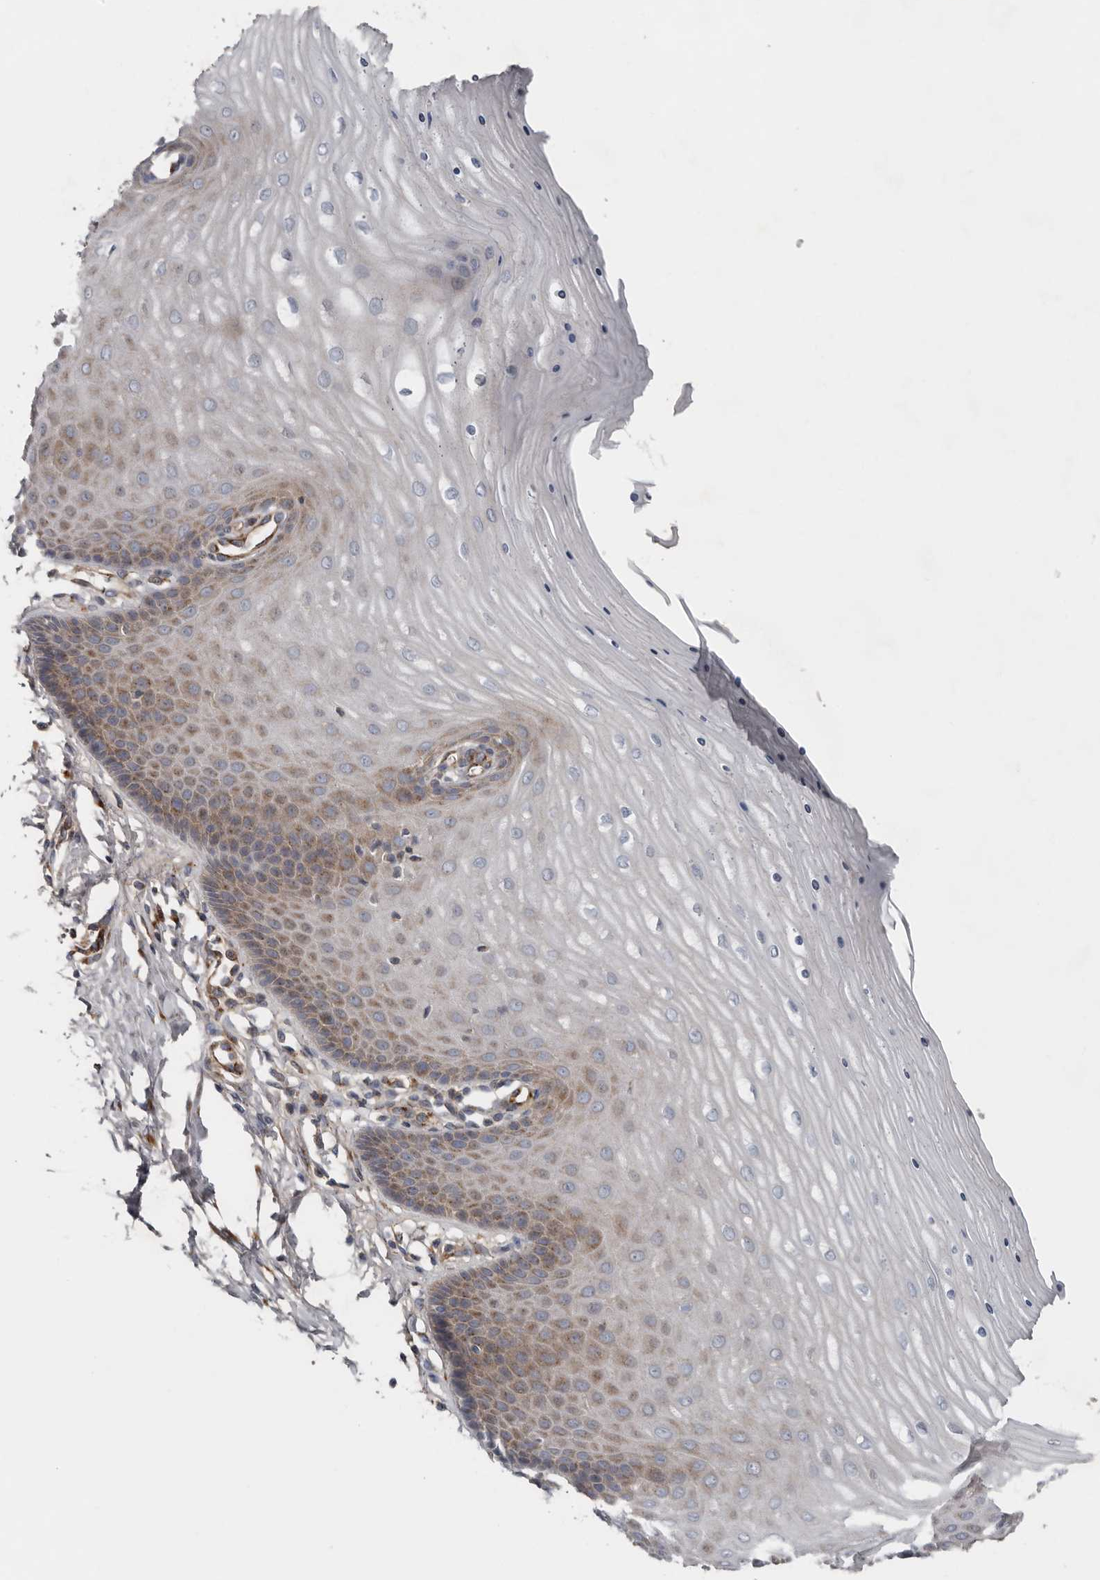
{"staining": {"intensity": "moderate", "quantity": ">75%", "location": "cytoplasmic/membranous"}, "tissue": "cervix", "cell_type": "Glandular cells", "image_type": "normal", "snomed": [{"axis": "morphology", "description": "Normal tissue, NOS"}, {"axis": "topography", "description": "Cervix"}], "caption": "Brown immunohistochemical staining in normal cervix exhibits moderate cytoplasmic/membranous staining in about >75% of glandular cells.", "gene": "LUZP1", "patient": {"sex": "female", "age": 55}}